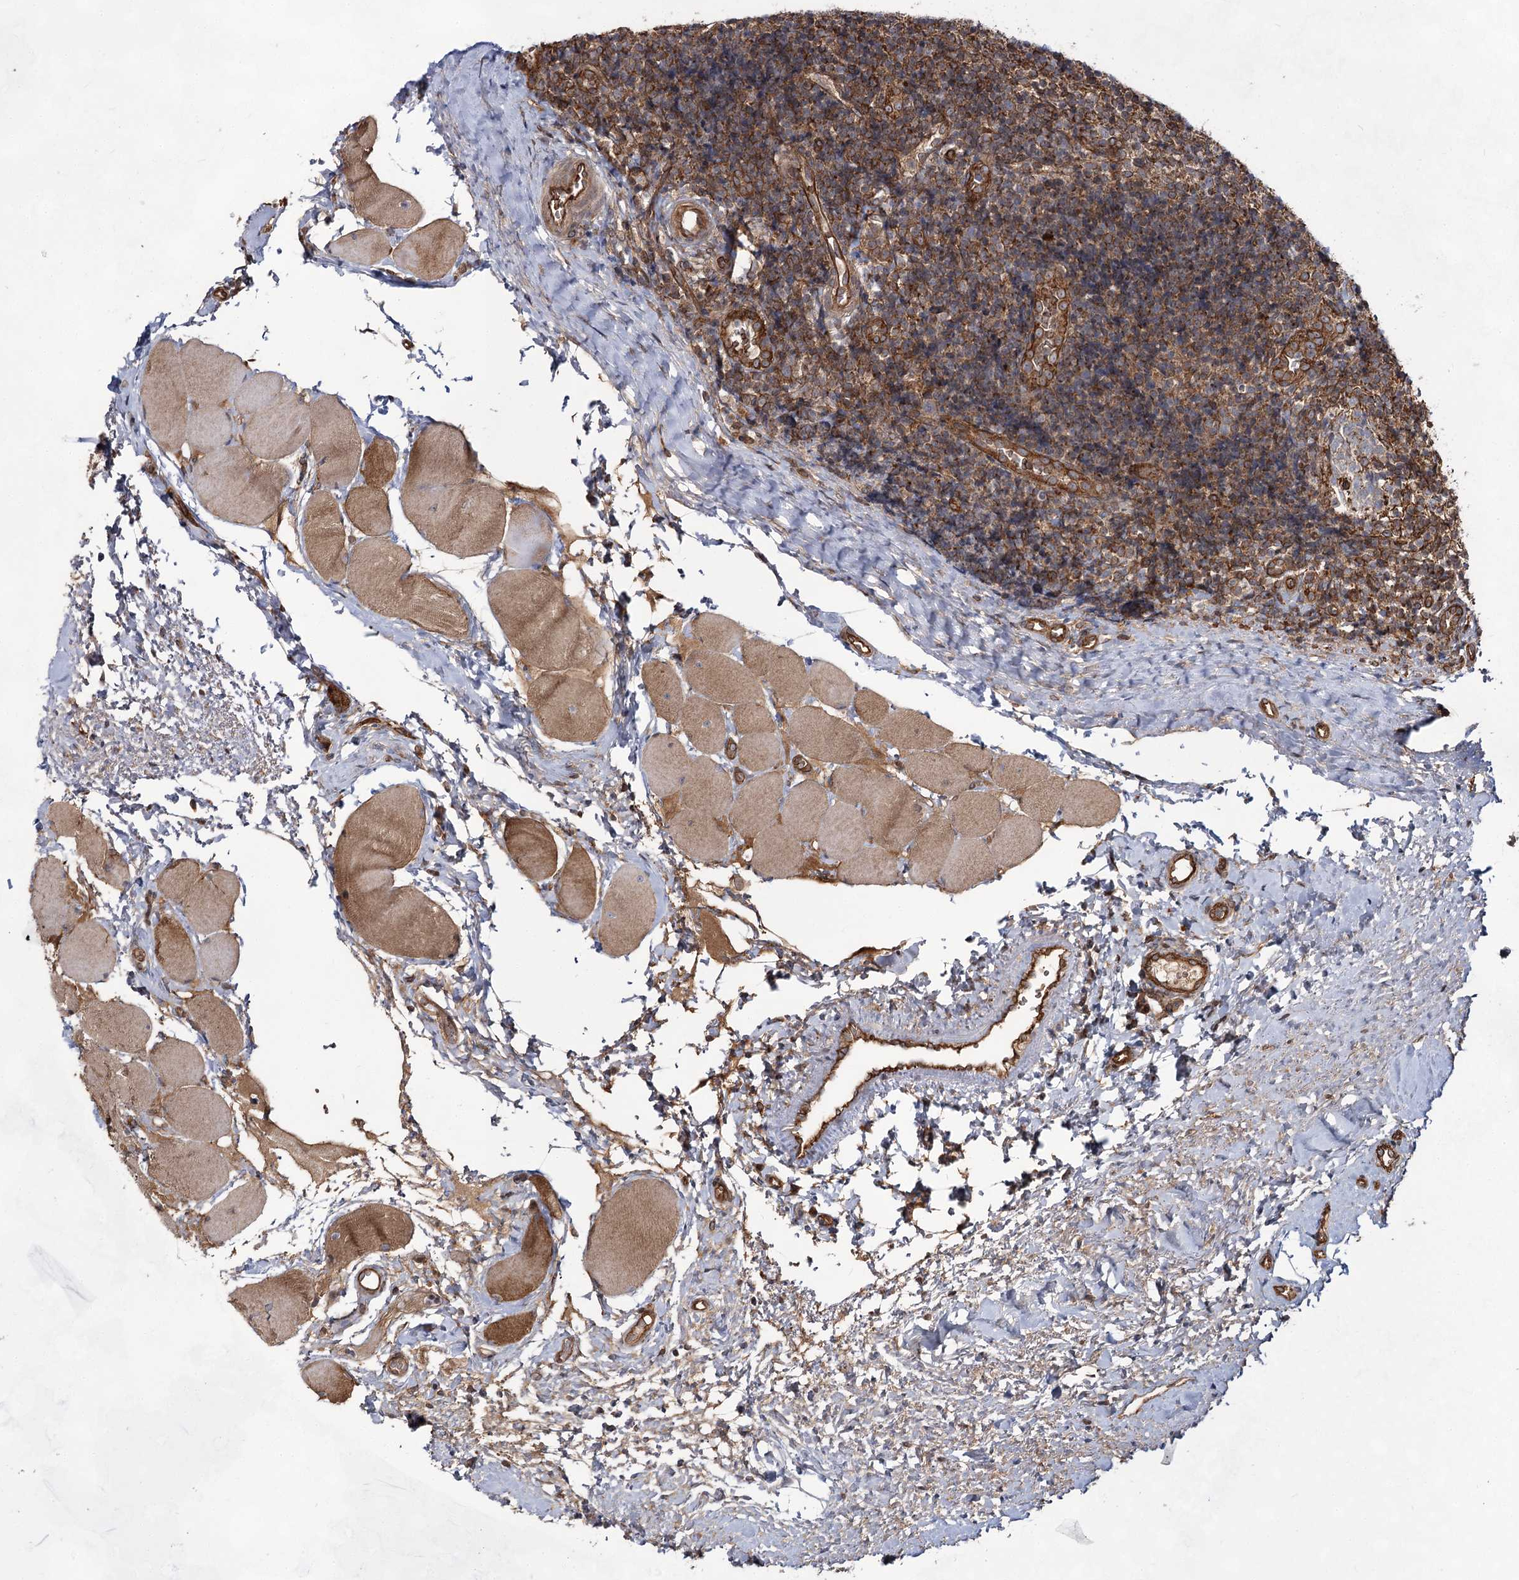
{"staining": {"intensity": "moderate", "quantity": "<25%", "location": "cytoplasmic/membranous"}, "tissue": "tonsil", "cell_type": "Germinal center cells", "image_type": "normal", "snomed": [{"axis": "morphology", "description": "Normal tissue, NOS"}, {"axis": "topography", "description": "Tonsil"}], "caption": "Immunohistochemical staining of benign tonsil exhibits moderate cytoplasmic/membranous protein positivity in approximately <25% of germinal center cells. (Brightfield microscopy of DAB IHC at high magnification).", "gene": "IQSEC1", "patient": {"sex": "female", "age": 19}}